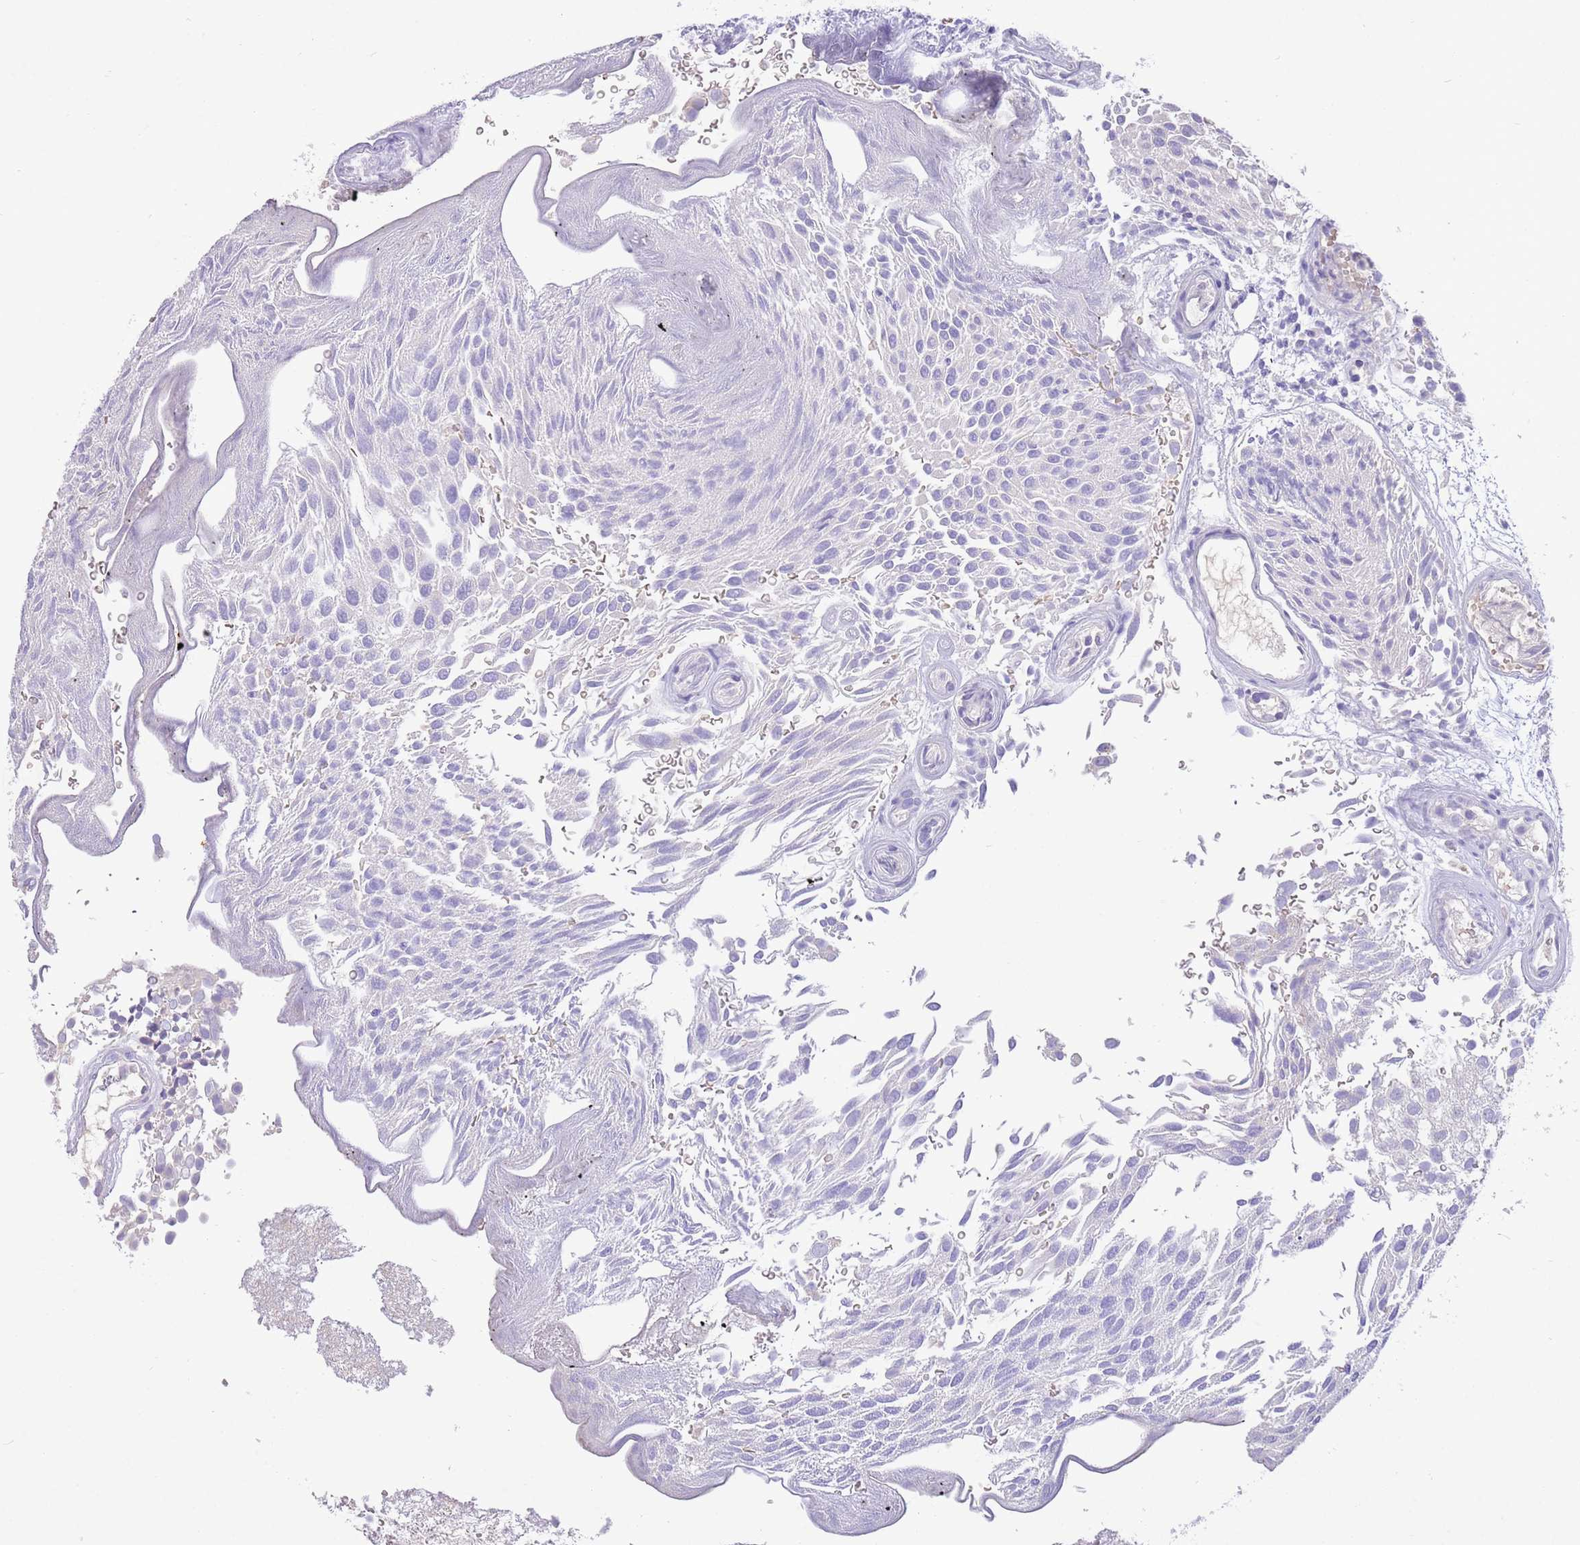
{"staining": {"intensity": "negative", "quantity": "none", "location": "none"}, "tissue": "urothelial cancer", "cell_type": "Tumor cells", "image_type": "cancer", "snomed": [{"axis": "morphology", "description": "Urothelial carcinoma, Low grade"}, {"axis": "topography", "description": "Urinary bladder"}], "caption": "Urothelial carcinoma (low-grade) was stained to show a protein in brown. There is no significant positivity in tumor cells.", "gene": "SFTPA1", "patient": {"sex": "male", "age": 78}}